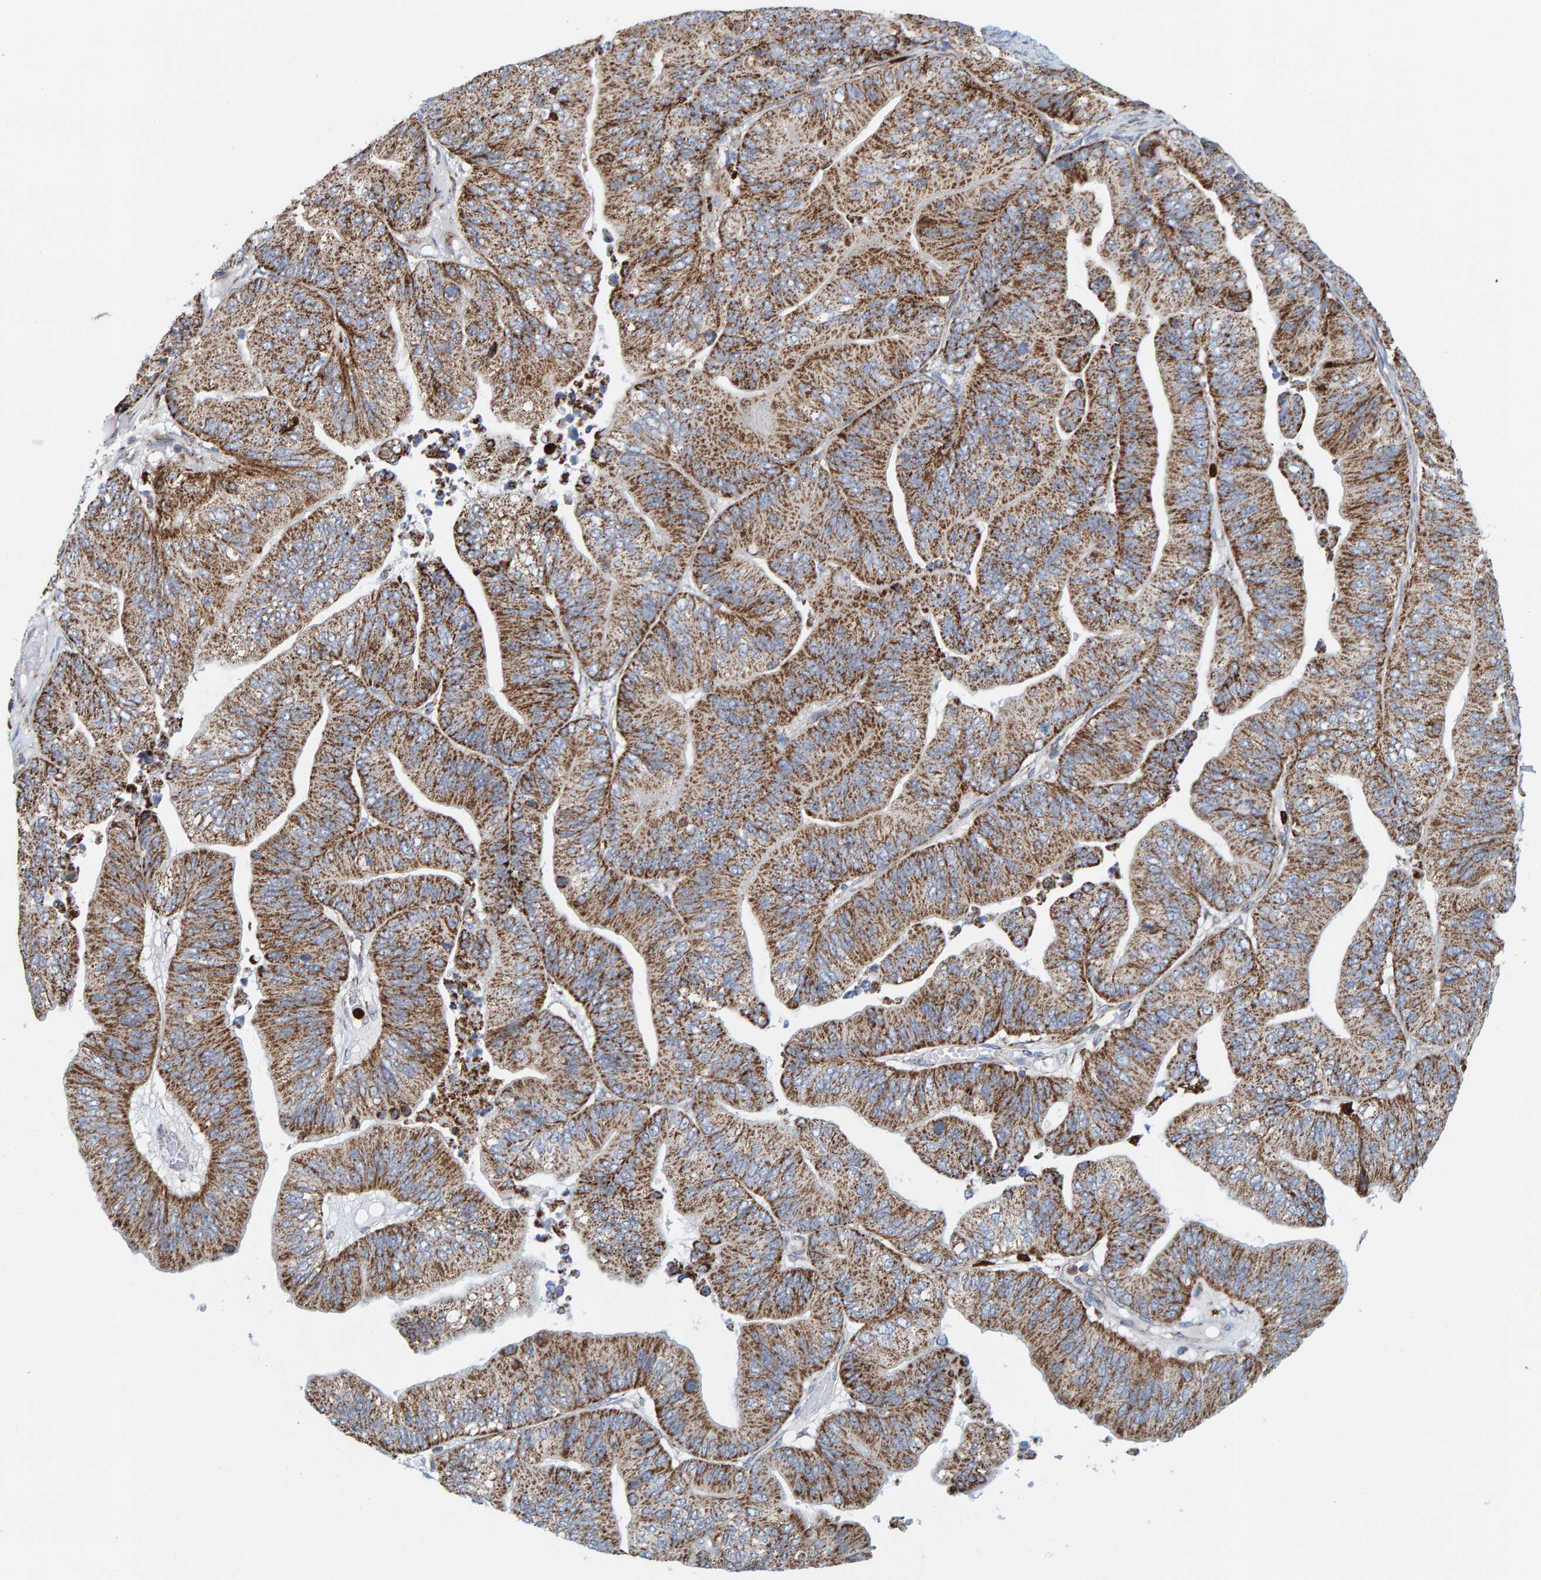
{"staining": {"intensity": "strong", "quantity": ">75%", "location": "cytoplasmic/membranous"}, "tissue": "ovarian cancer", "cell_type": "Tumor cells", "image_type": "cancer", "snomed": [{"axis": "morphology", "description": "Cystadenocarcinoma, mucinous, NOS"}, {"axis": "topography", "description": "Ovary"}], "caption": "Immunohistochemistry (IHC) image of human ovarian cancer stained for a protein (brown), which shows high levels of strong cytoplasmic/membranous expression in approximately >75% of tumor cells.", "gene": "B9D1", "patient": {"sex": "female", "age": 61}}